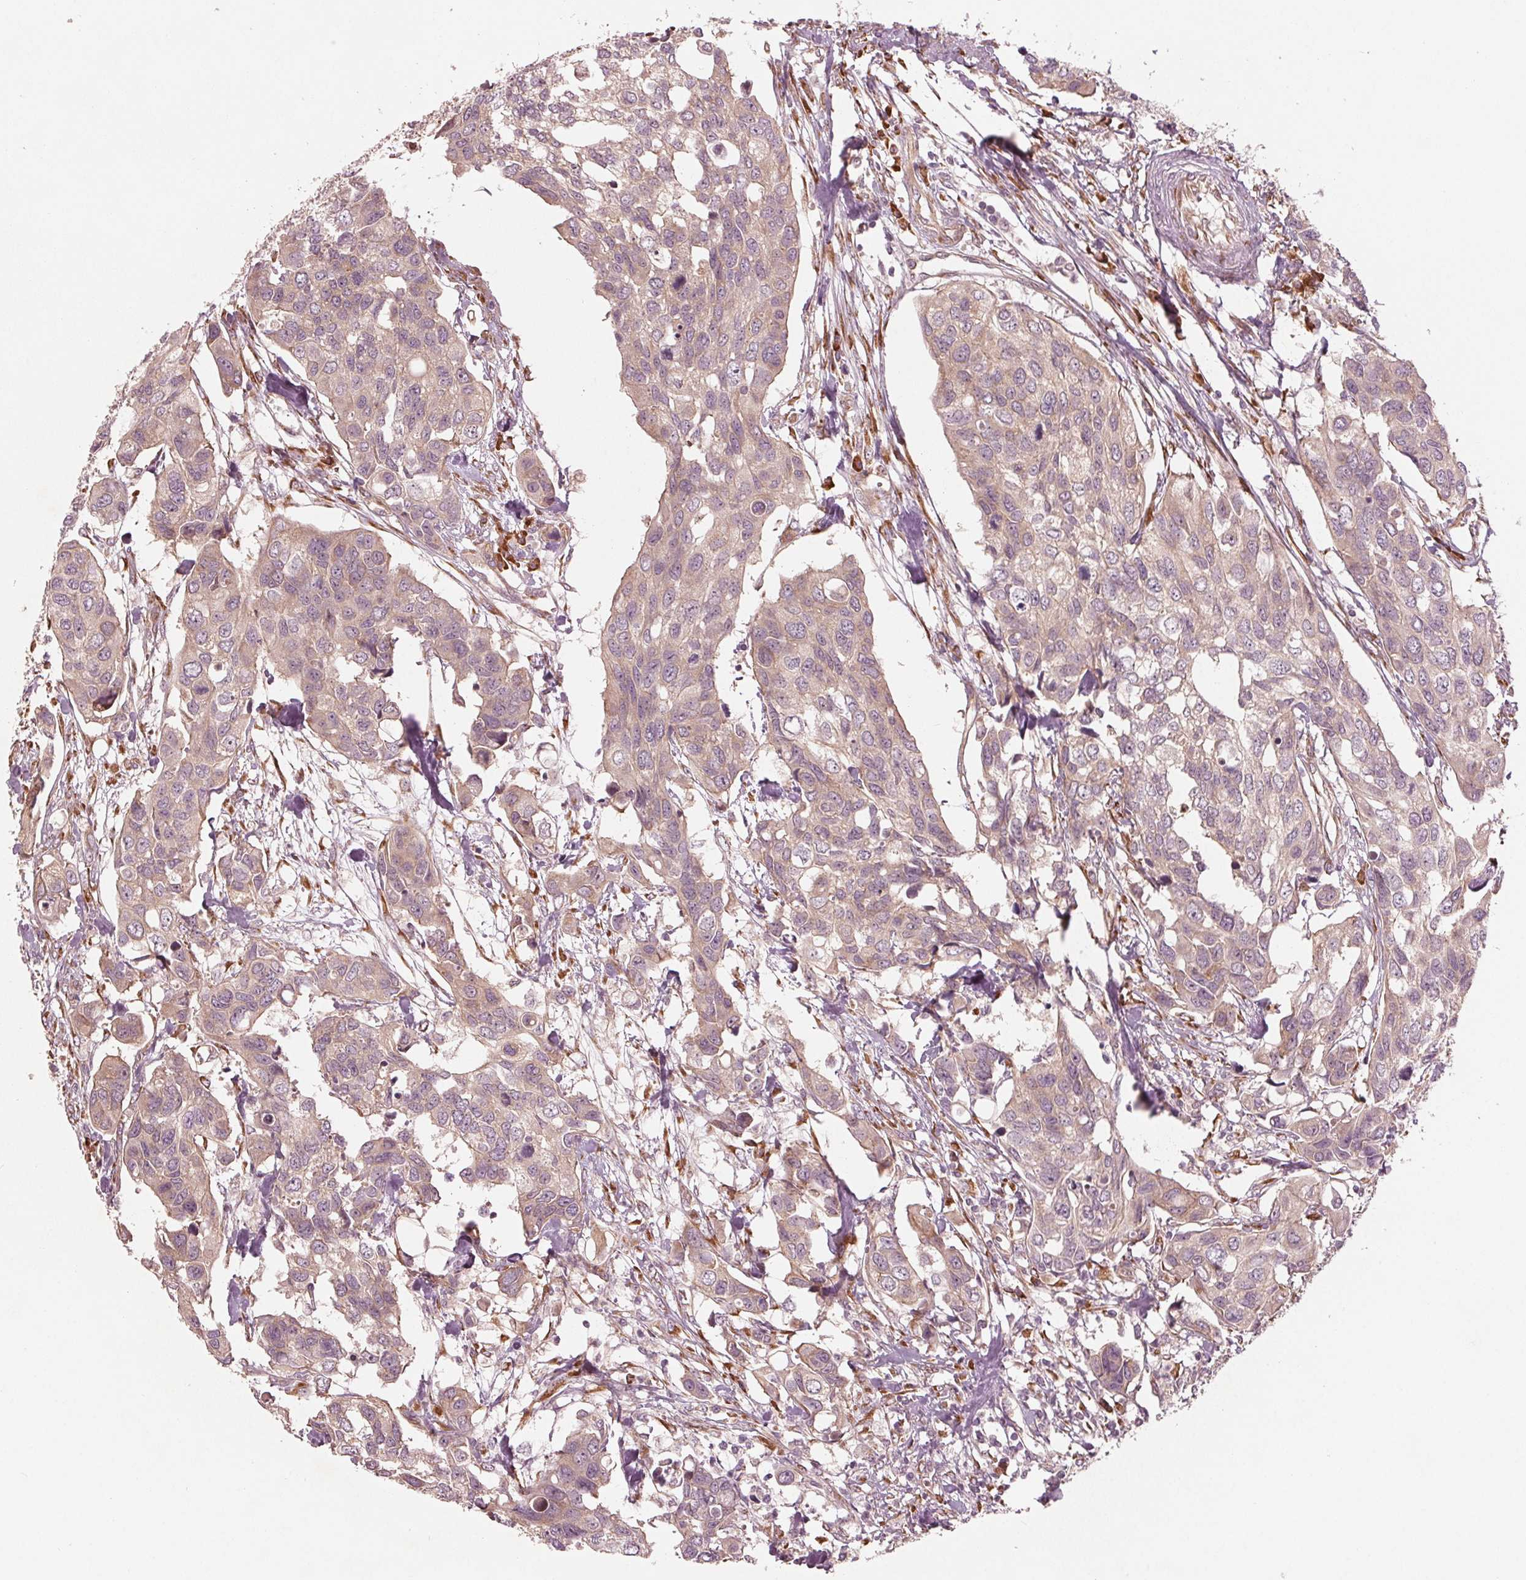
{"staining": {"intensity": "weak", "quantity": ">75%", "location": "cytoplasmic/membranous"}, "tissue": "urothelial cancer", "cell_type": "Tumor cells", "image_type": "cancer", "snomed": [{"axis": "morphology", "description": "Urothelial carcinoma, High grade"}, {"axis": "topography", "description": "Urinary bladder"}], "caption": "The photomicrograph demonstrates staining of urothelial cancer, revealing weak cytoplasmic/membranous protein expression (brown color) within tumor cells.", "gene": "CMIP", "patient": {"sex": "male", "age": 60}}